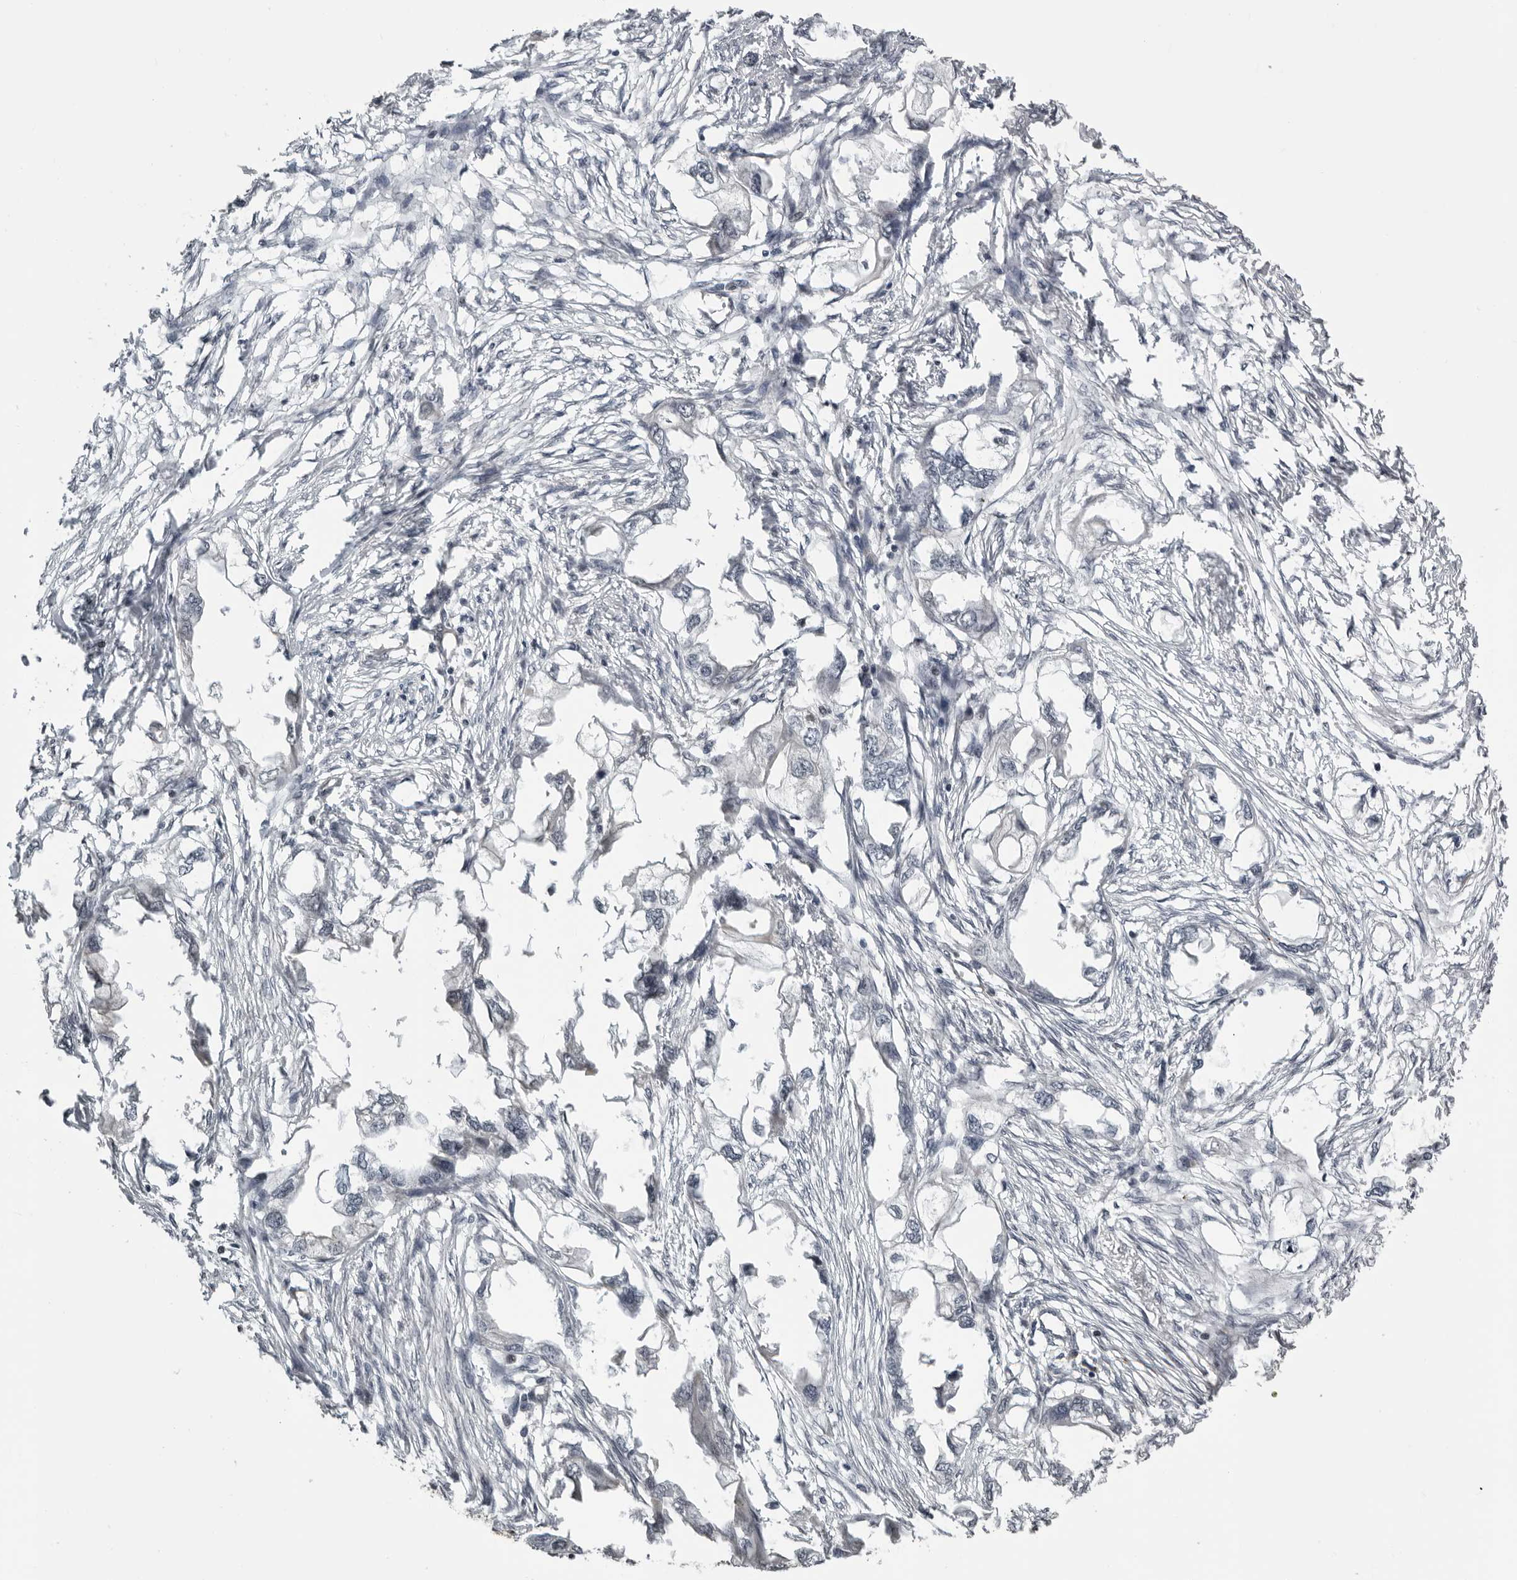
{"staining": {"intensity": "negative", "quantity": "none", "location": "none"}, "tissue": "endometrial cancer", "cell_type": "Tumor cells", "image_type": "cancer", "snomed": [{"axis": "morphology", "description": "Adenocarcinoma, NOS"}, {"axis": "morphology", "description": "Adenocarcinoma, metastatic, NOS"}, {"axis": "topography", "description": "Adipose tissue"}, {"axis": "topography", "description": "Endometrium"}], "caption": "Metastatic adenocarcinoma (endometrial) was stained to show a protein in brown. There is no significant staining in tumor cells.", "gene": "PRRX2", "patient": {"sex": "female", "age": 67}}